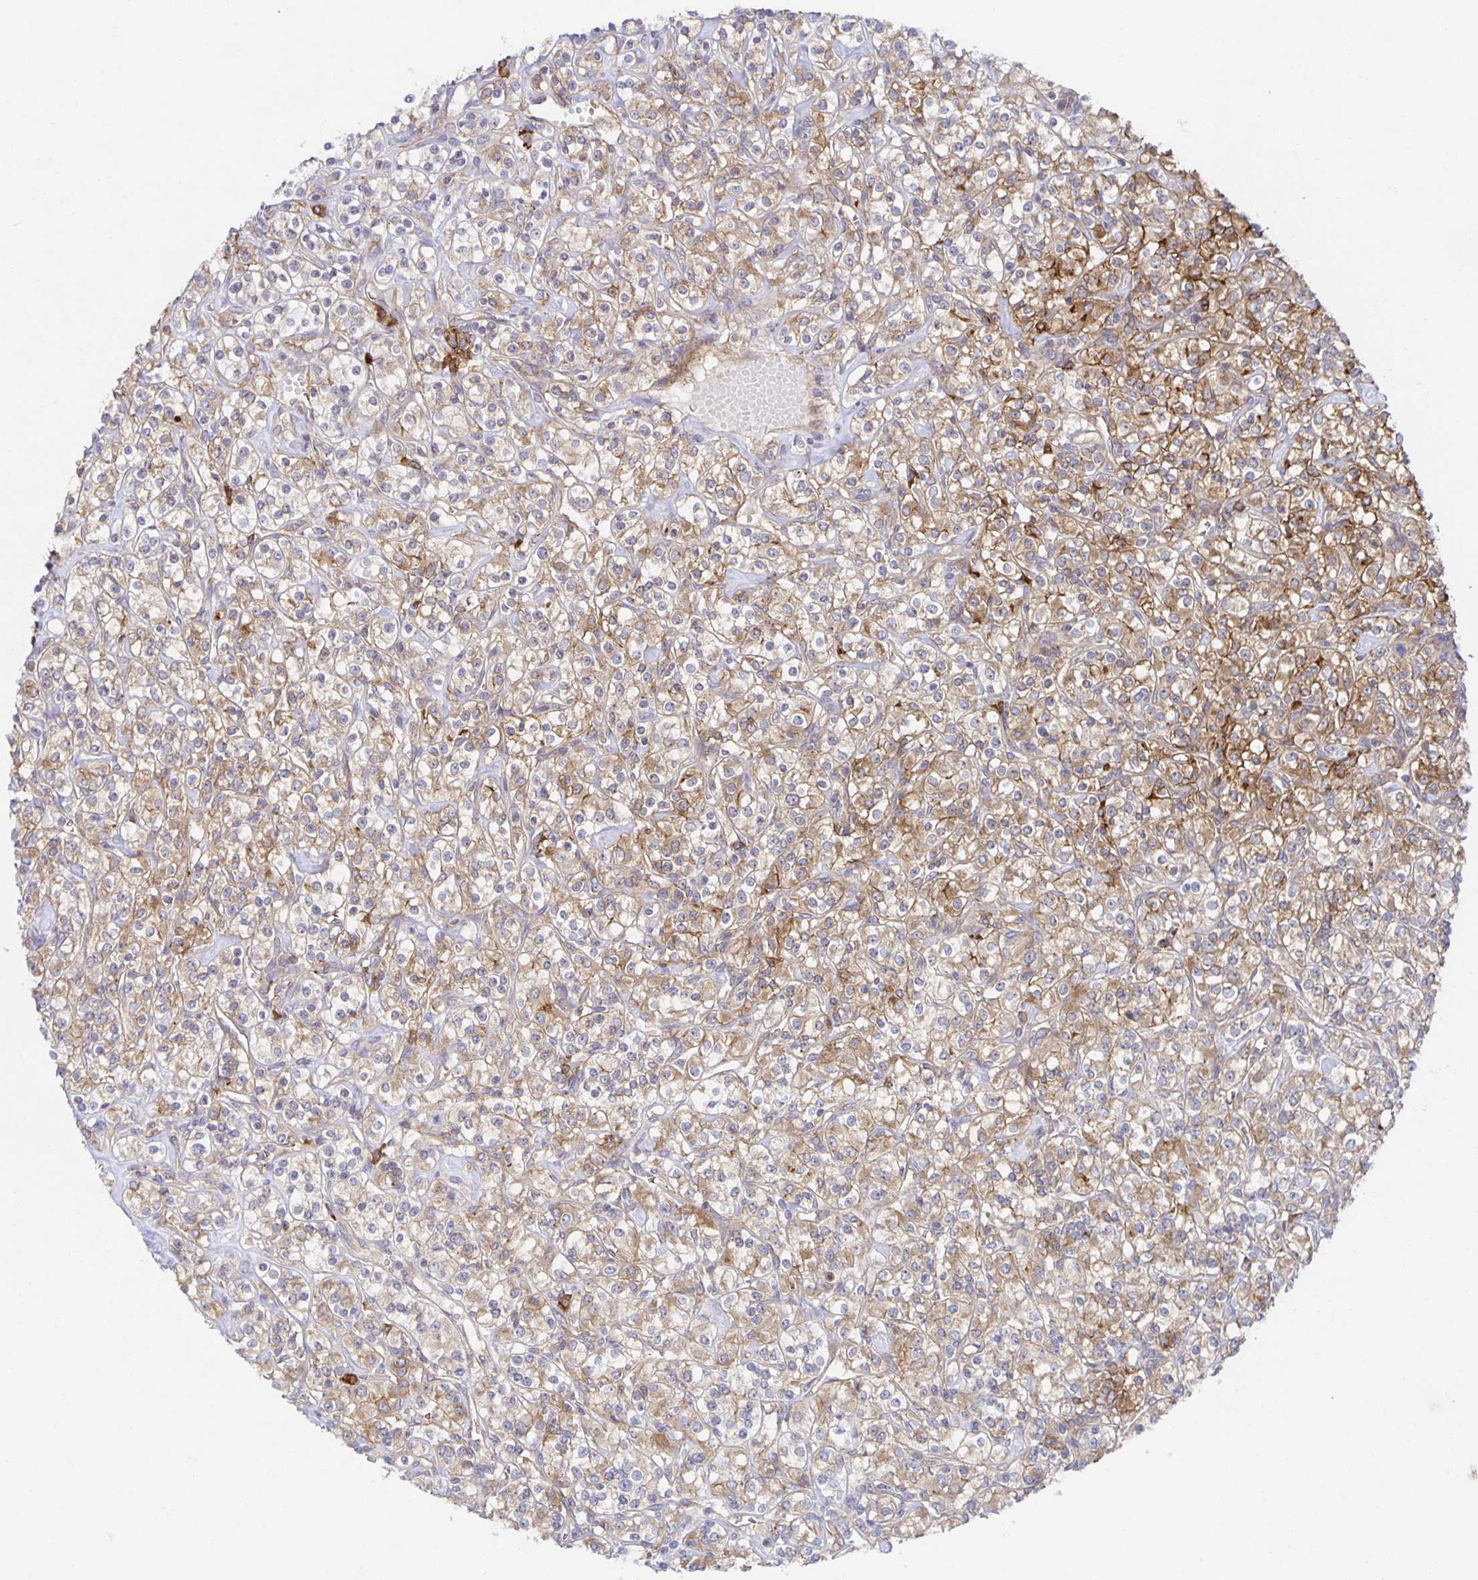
{"staining": {"intensity": "moderate", "quantity": ">75%", "location": "cytoplasmic/membranous"}, "tissue": "renal cancer", "cell_type": "Tumor cells", "image_type": "cancer", "snomed": [{"axis": "morphology", "description": "Adenocarcinoma, NOS"}, {"axis": "topography", "description": "Kidney"}], "caption": "An IHC image of neoplastic tissue is shown. Protein staining in brown shows moderate cytoplasmic/membranous positivity in renal cancer (adenocarcinoma) within tumor cells.", "gene": "BAD", "patient": {"sex": "male", "age": 77}}